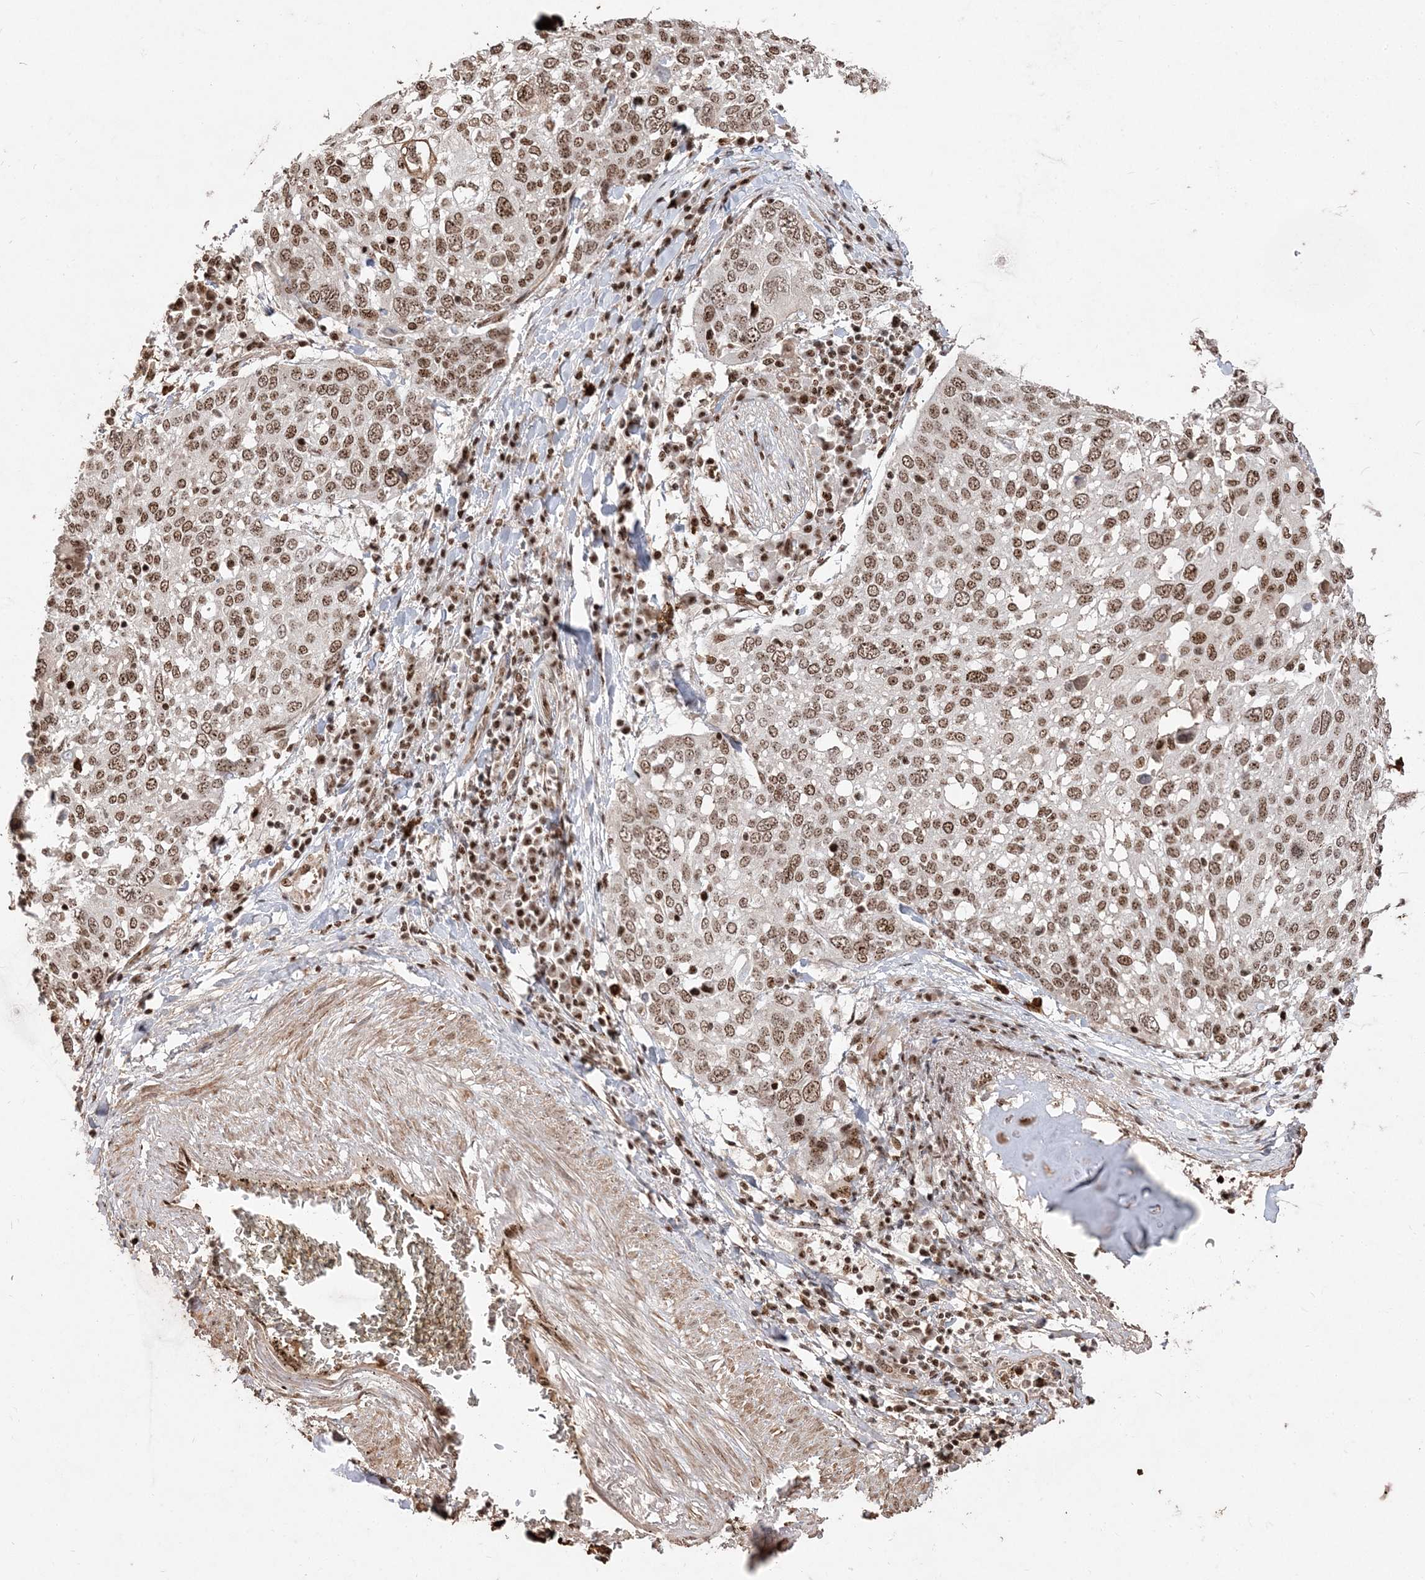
{"staining": {"intensity": "moderate", "quantity": ">75%", "location": "nuclear"}, "tissue": "lung cancer", "cell_type": "Tumor cells", "image_type": "cancer", "snomed": [{"axis": "morphology", "description": "Squamous cell carcinoma, NOS"}, {"axis": "topography", "description": "Lung"}], "caption": "A histopathology image showing moderate nuclear expression in about >75% of tumor cells in lung cancer (squamous cell carcinoma), as visualized by brown immunohistochemical staining.", "gene": "RBM17", "patient": {"sex": "male", "age": 65}}